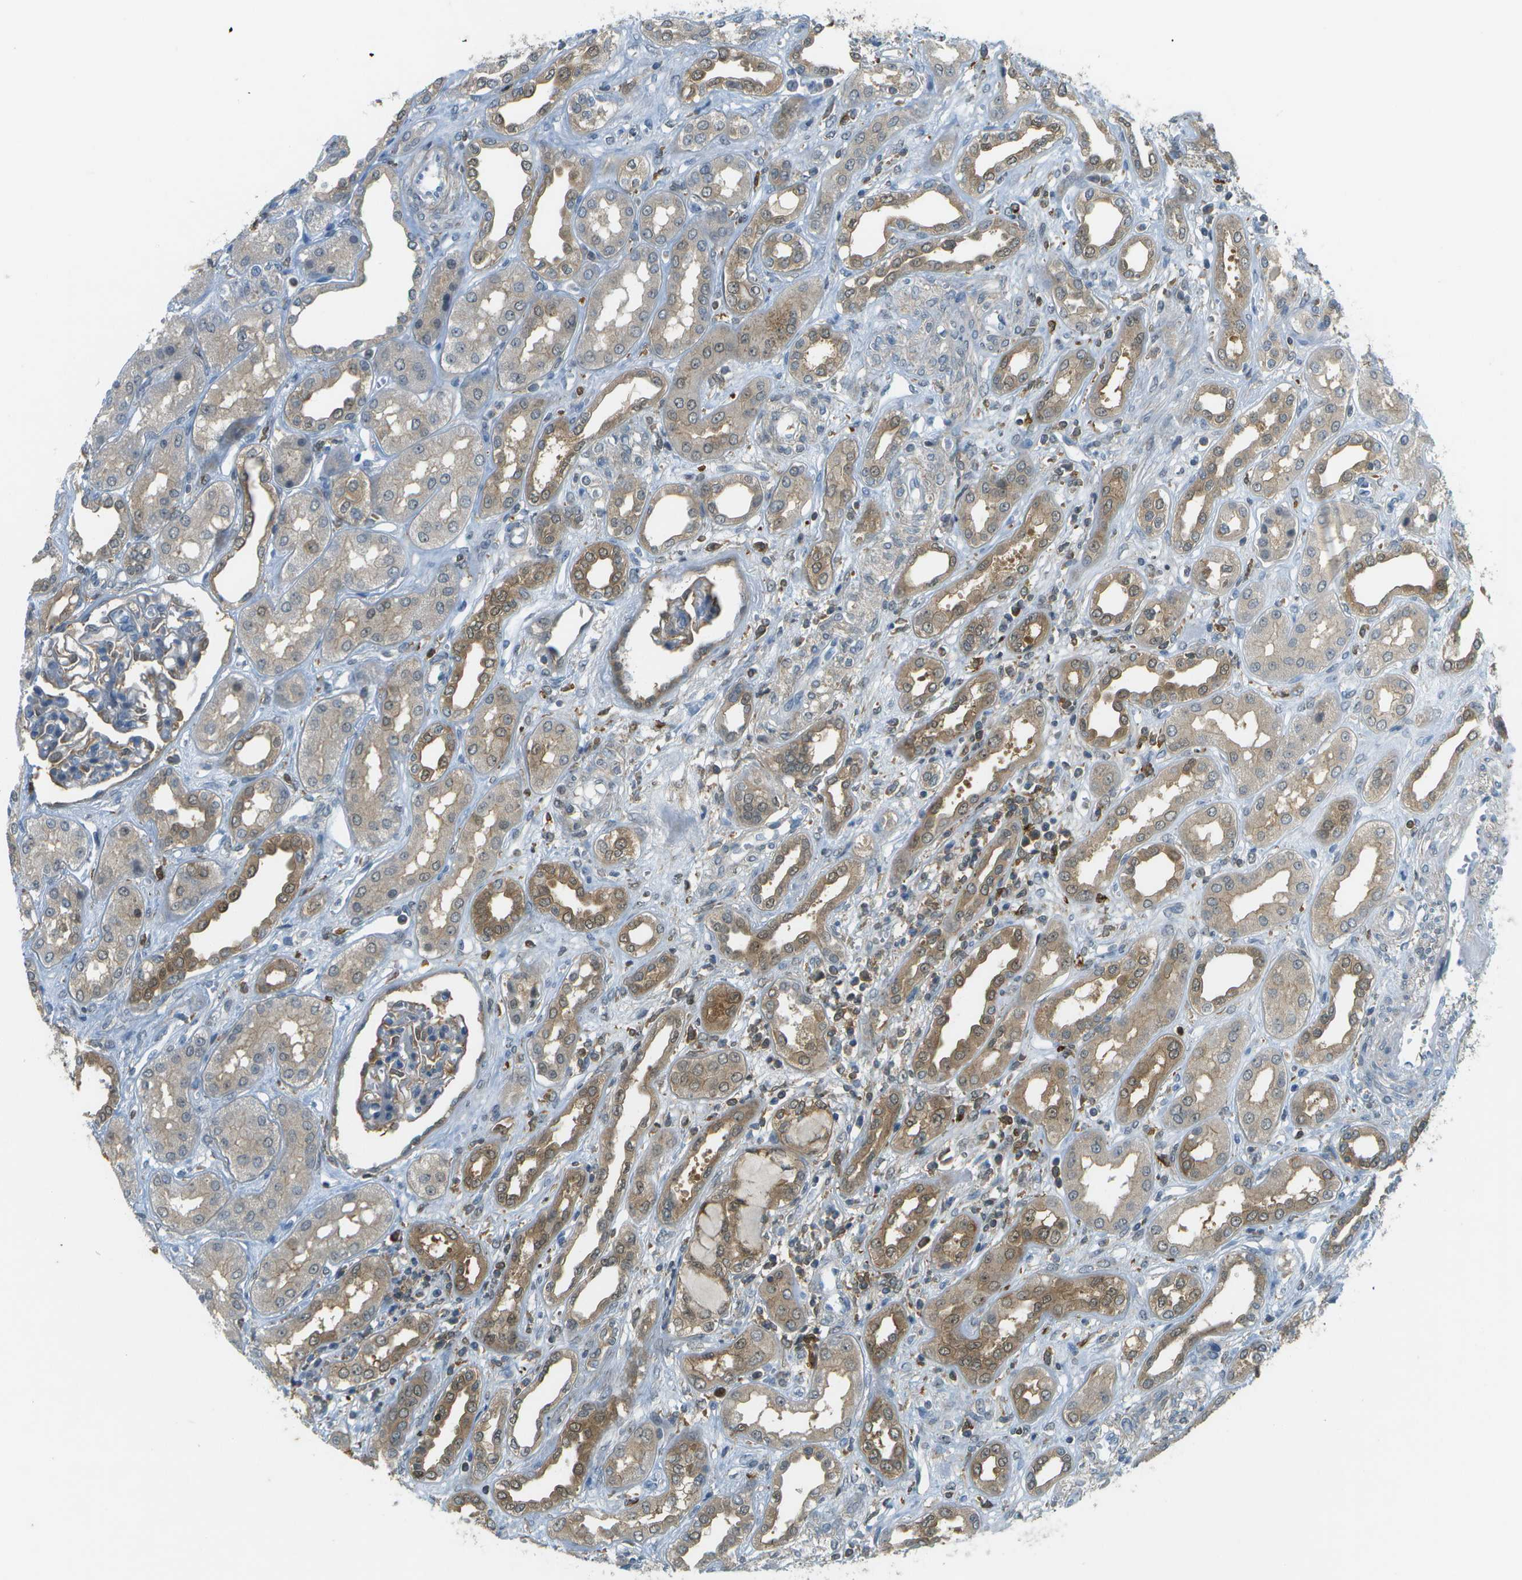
{"staining": {"intensity": "moderate", "quantity": "<25%", "location": "cytoplasmic/membranous"}, "tissue": "kidney", "cell_type": "Cells in glomeruli", "image_type": "normal", "snomed": [{"axis": "morphology", "description": "Normal tissue, NOS"}, {"axis": "topography", "description": "Kidney"}], "caption": "Unremarkable kidney displays moderate cytoplasmic/membranous positivity in approximately <25% of cells in glomeruli The protein is shown in brown color, while the nuclei are stained blue..", "gene": "CDH23", "patient": {"sex": "male", "age": 59}}